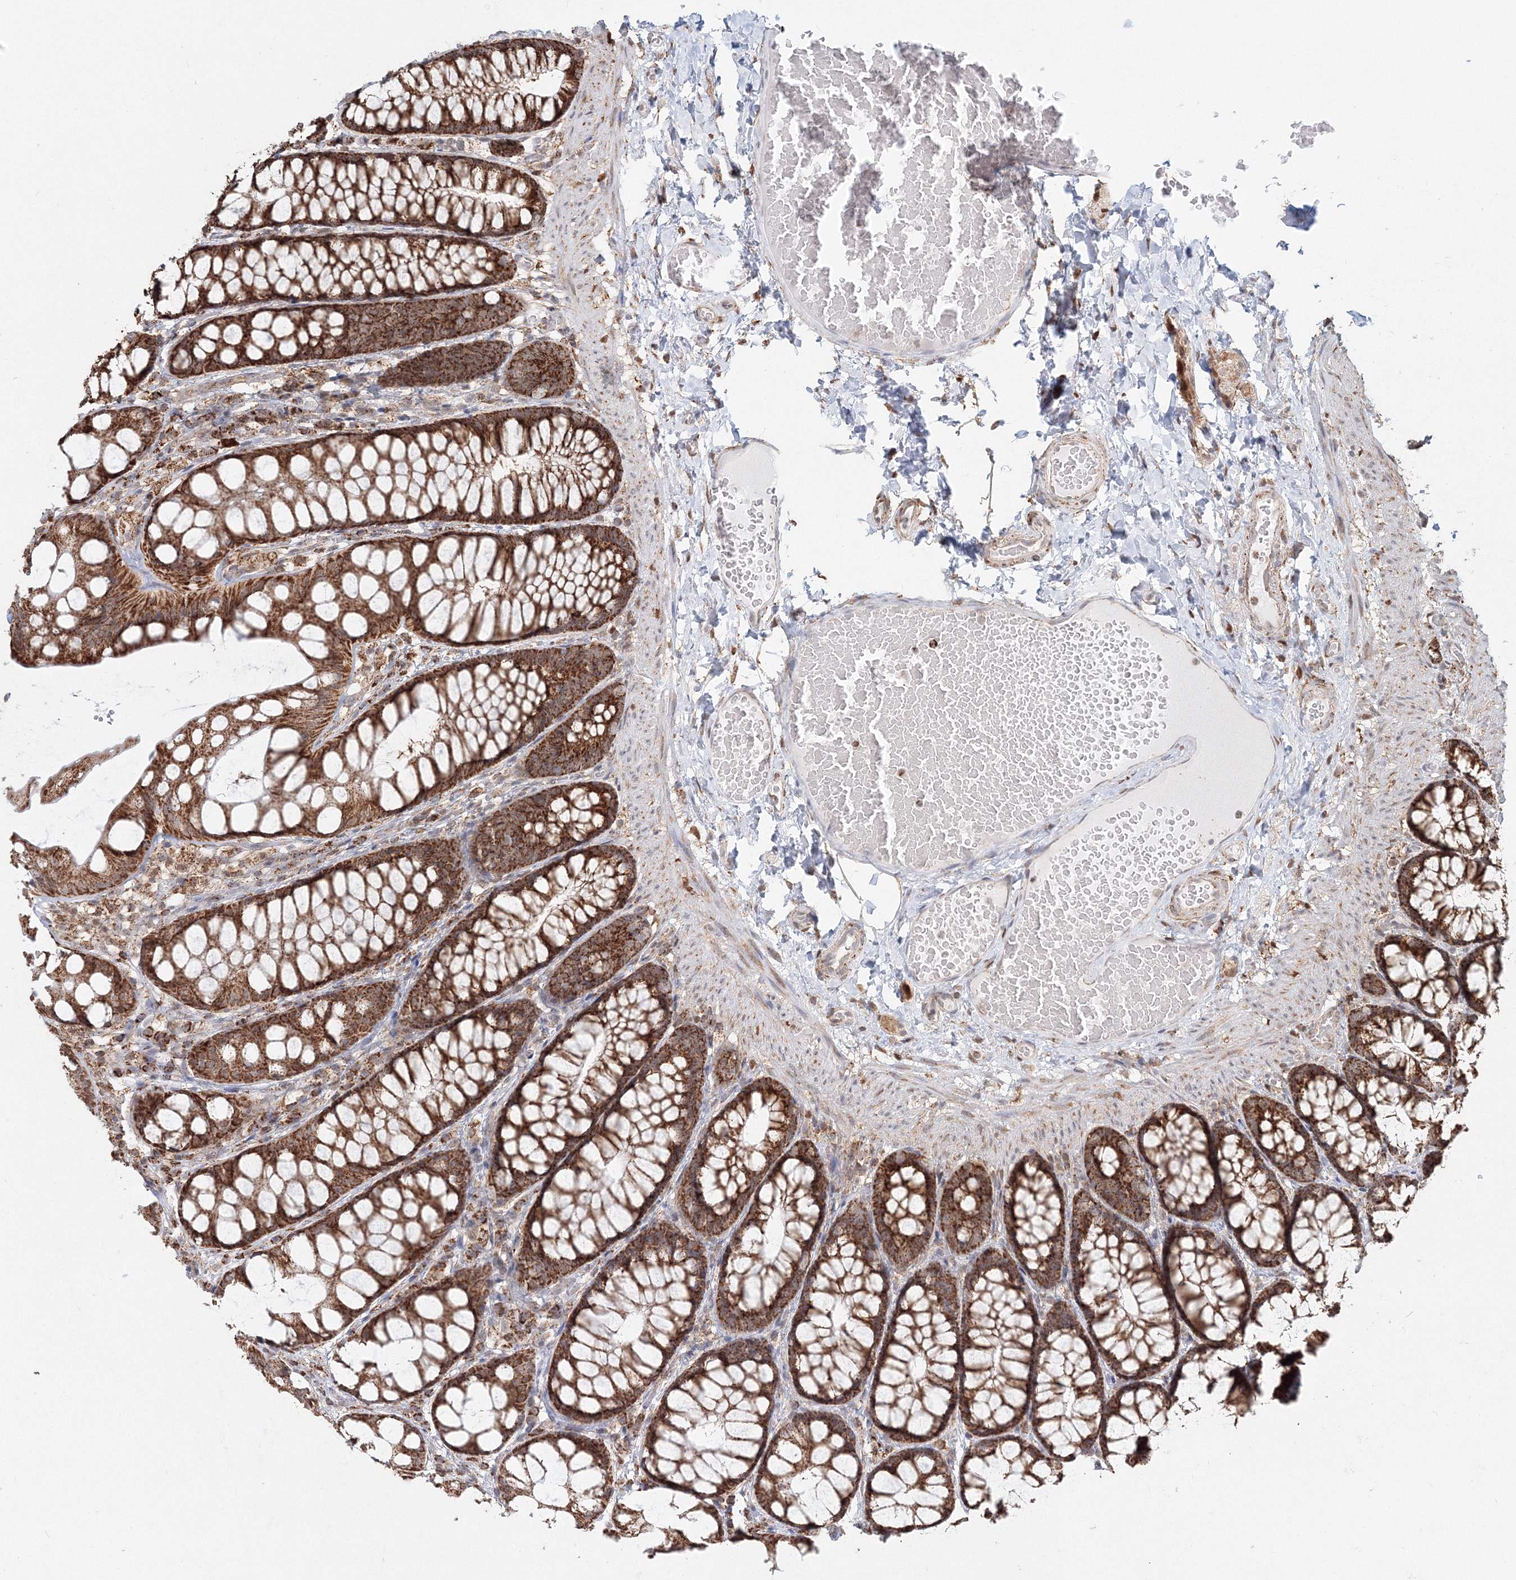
{"staining": {"intensity": "moderate", "quantity": ">75%", "location": "cytoplasmic/membranous"}, "tissue": "colon", "cell_type": "Endothelial cells", "image_type": "normal", "snomed": [{"axis": "morphology", "description": "Normal tissue, NOS"}, {"axis": "topography", "description": "Colon"}], "caption": "The immunohistochemical stain shows moderate cytoplasmic/membranous expression in endothelial cells of normal colon. (Brightfield microscopy of DAB IHC at high magnification).", "gene": "PSMD6", "patient": {"sex": "male", "age": 47}}